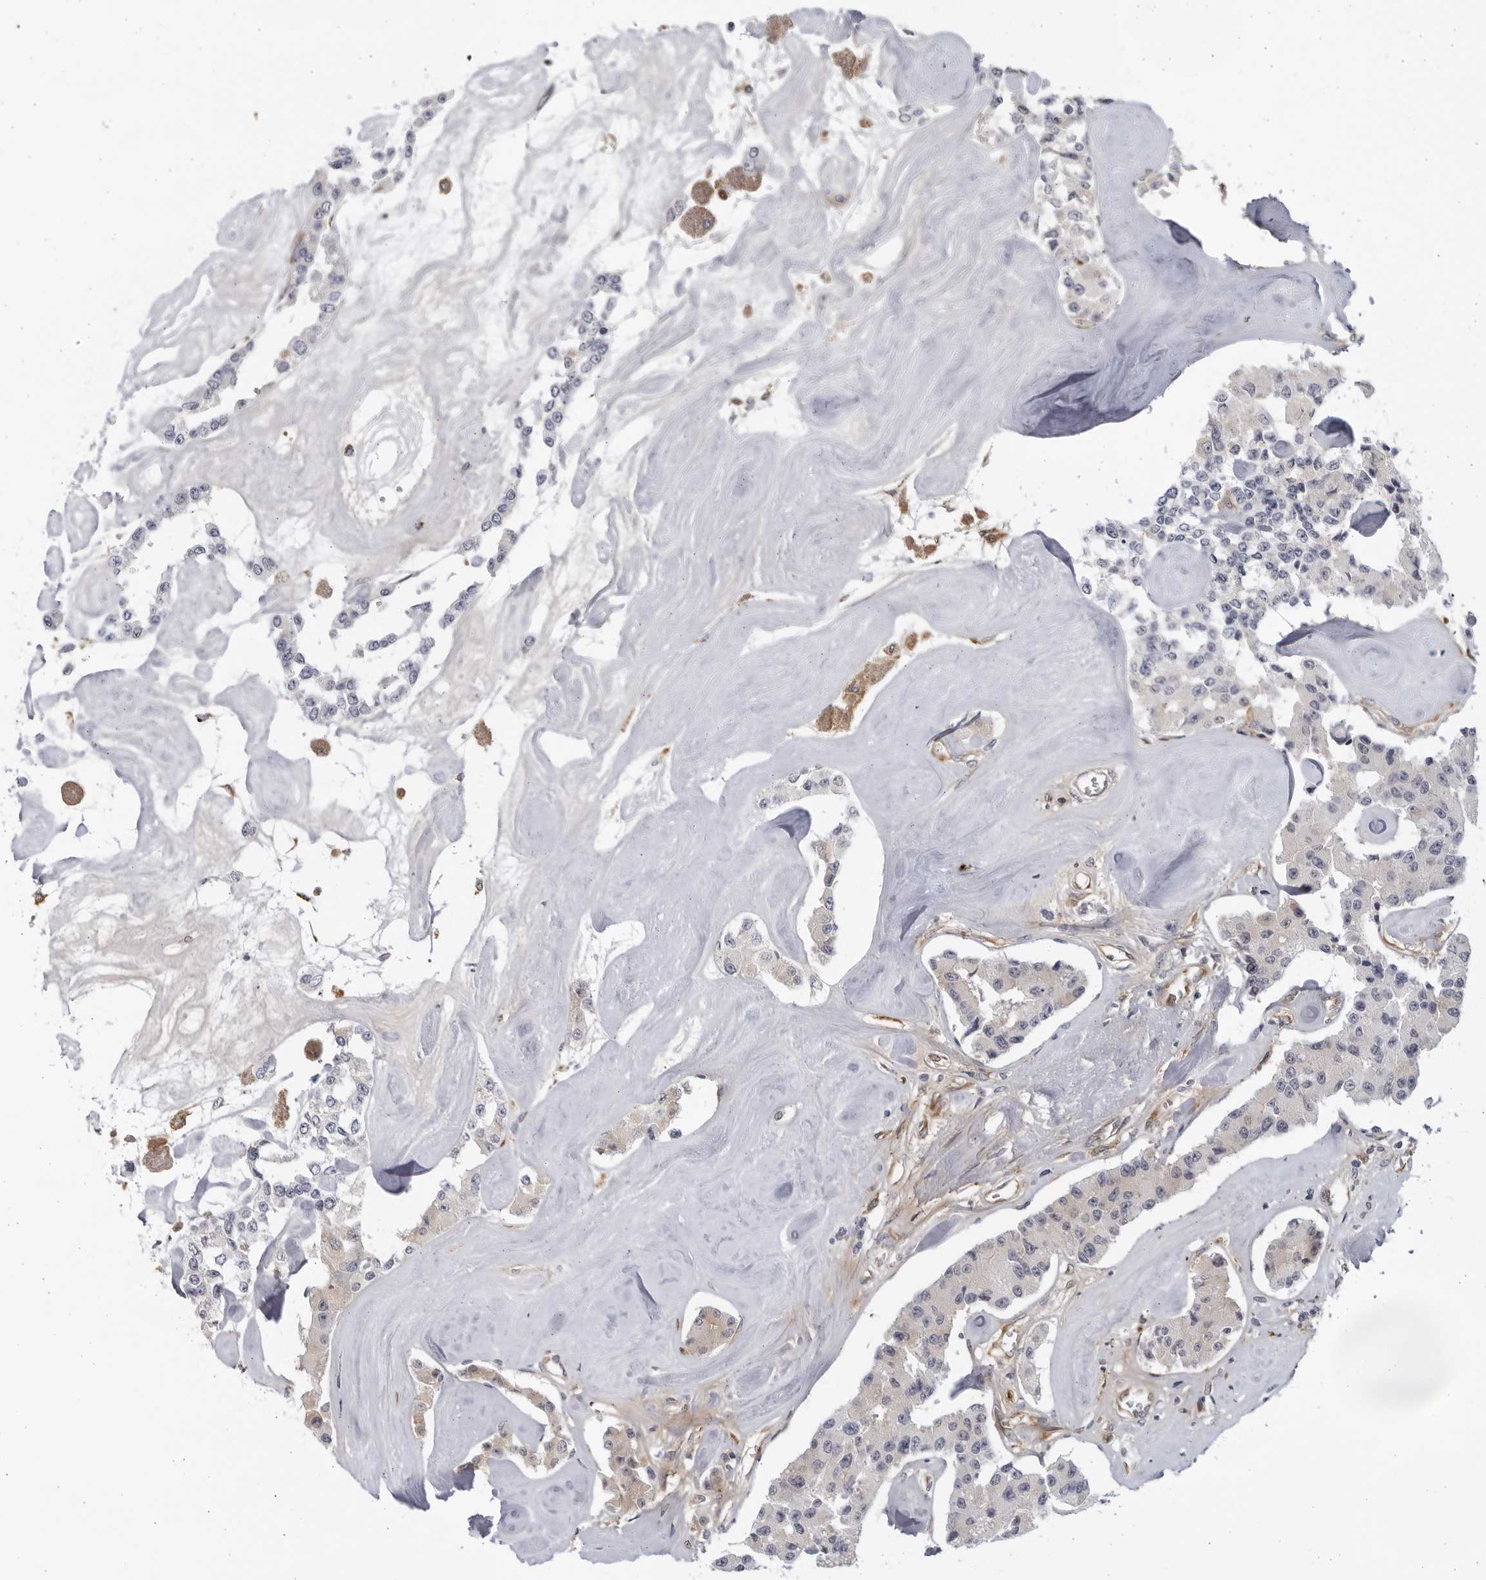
{"staining": {"intensity": "negative", "quantity": "none", "location": "none"}, "tissue": "carcinoid", "cell_type": "Tumor cells", "image_type": "cancer", "snomed": [{"axis": "morphology", "description": "Carcinoid, malignant, NOS"}, {"axis": "topography", "description": "Pancreas"}], "caption": "A high-resolution image shows immunohistochemistry staining of carcinoid, which demonstrates no significant staining in tumor cells. Brightfield microscopy of IHC stained with DAB (brown) and hematoxylin (blue), captured at high magnification.", "gene": "BMP2K", "patient": {"sex": "male", "age": 41}}